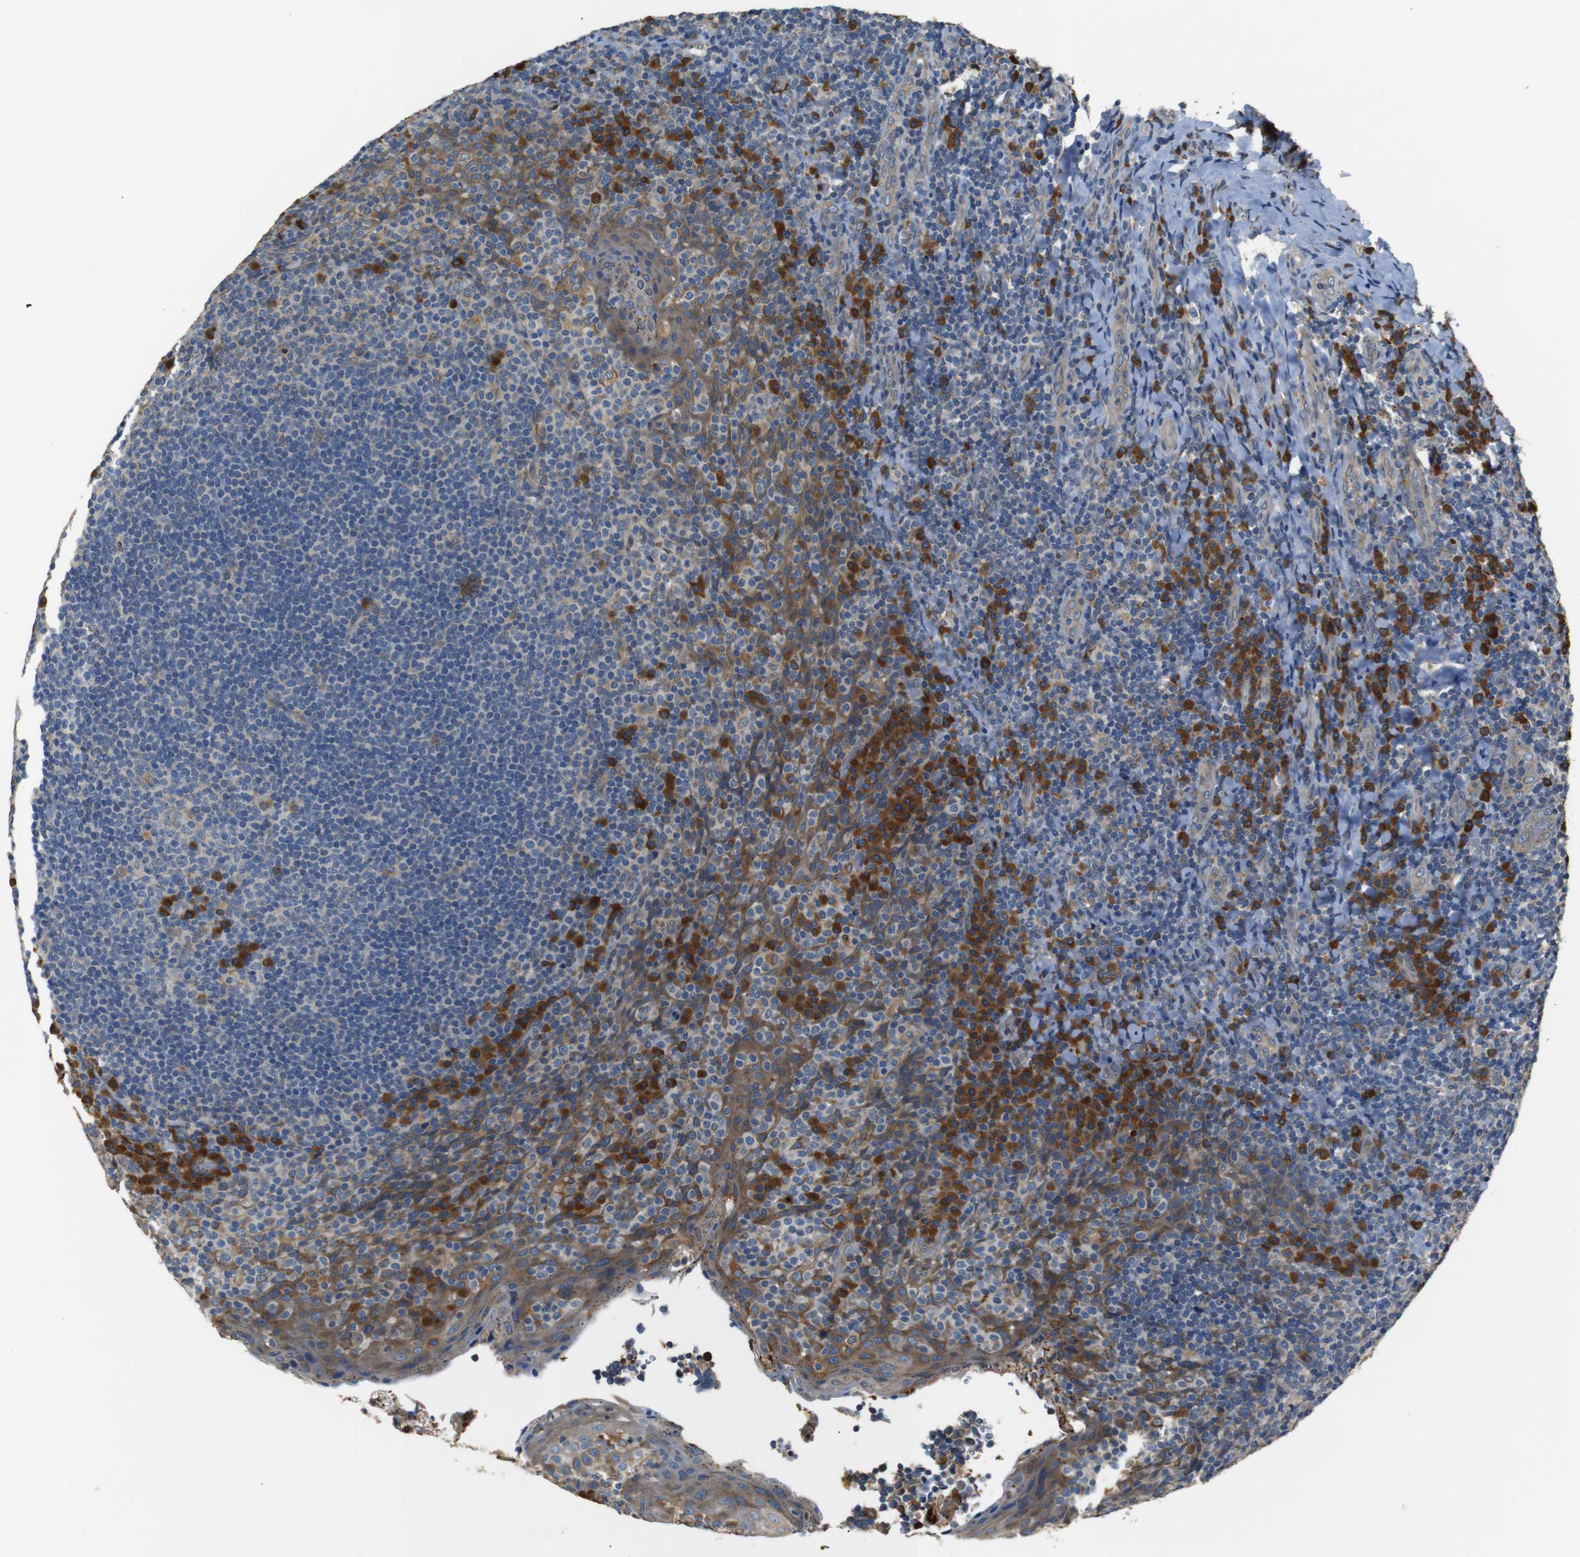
{"staining": {"intensity": "moderate", "quantity": "<25%", "location": "cytoplasmic/membranous"}, "tissue": "tonsil", "cell_type": "Germinal center cells", "image_type": "normal", "snomed": [{"axis": "morphology", "description": "Normal tissue, NOS"}, {"axis": "topography", "description": "Tonsil"}], "caption": "About <25% of germinal center cells in unremarkable tonsil demonstrate moderate cytoplasmic/membranous protein positivity as visualized by brown immunohistochemical staining.", "gene": "TMED2", "patient": {"sex": "male", "age": 17}}